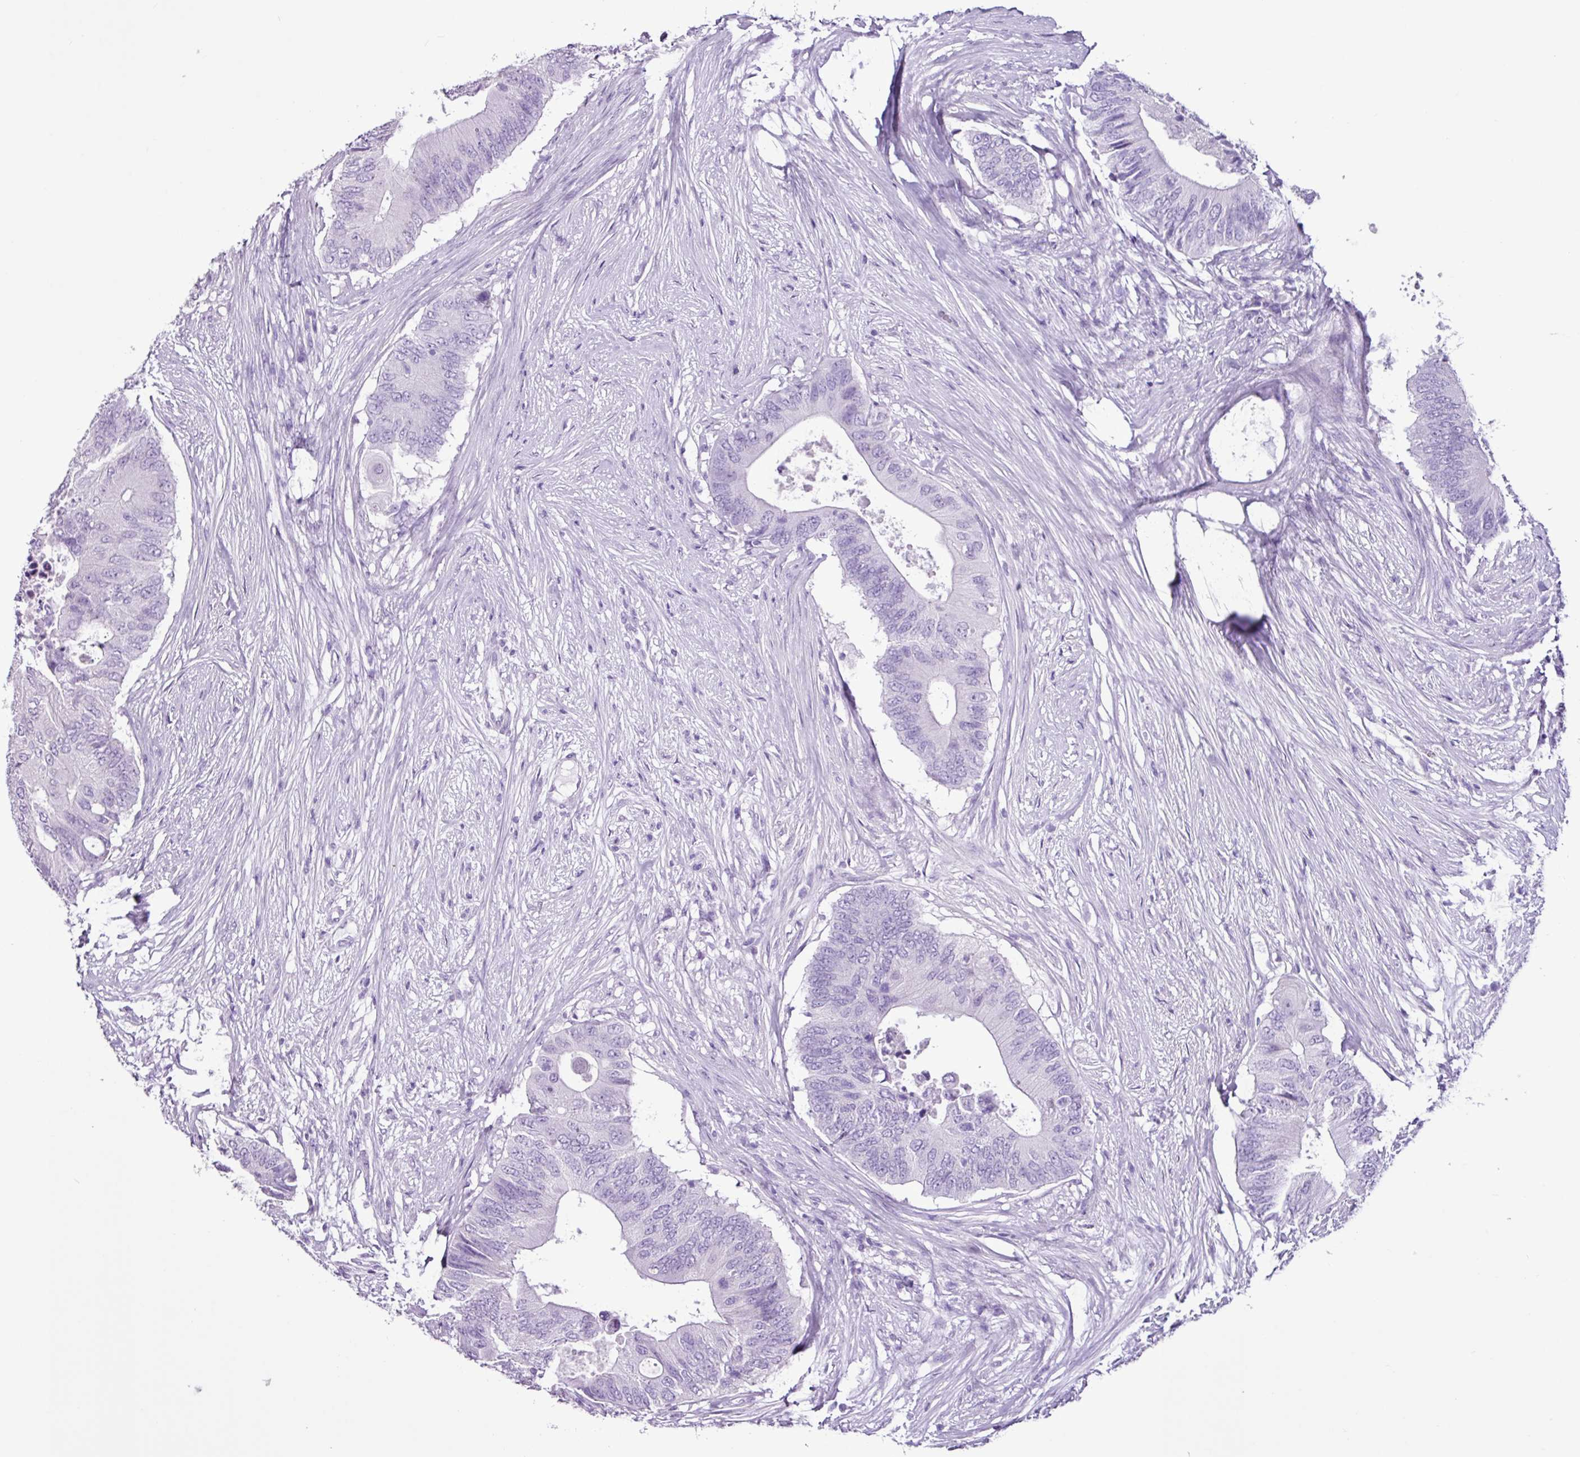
{"staining": {"intensity": "negative", "quantity": "none", "location": "none"}, "tissue": "colorectal cancer", "cell_type": "Tumor cells", "image_type": "cancer", "snomed": [{"axis": "morphology", "description": "Adenocarcinoma, NOS"}, {"axis": "topography", "description": "Colon"}], "caption": "This is an immunohistochemistry (IHC) micrograph of colorectal adenocarcinoma. There is no staining in tumor cells.", "gene": "PGR", "patient": {"sex": "male", "age": 71}}